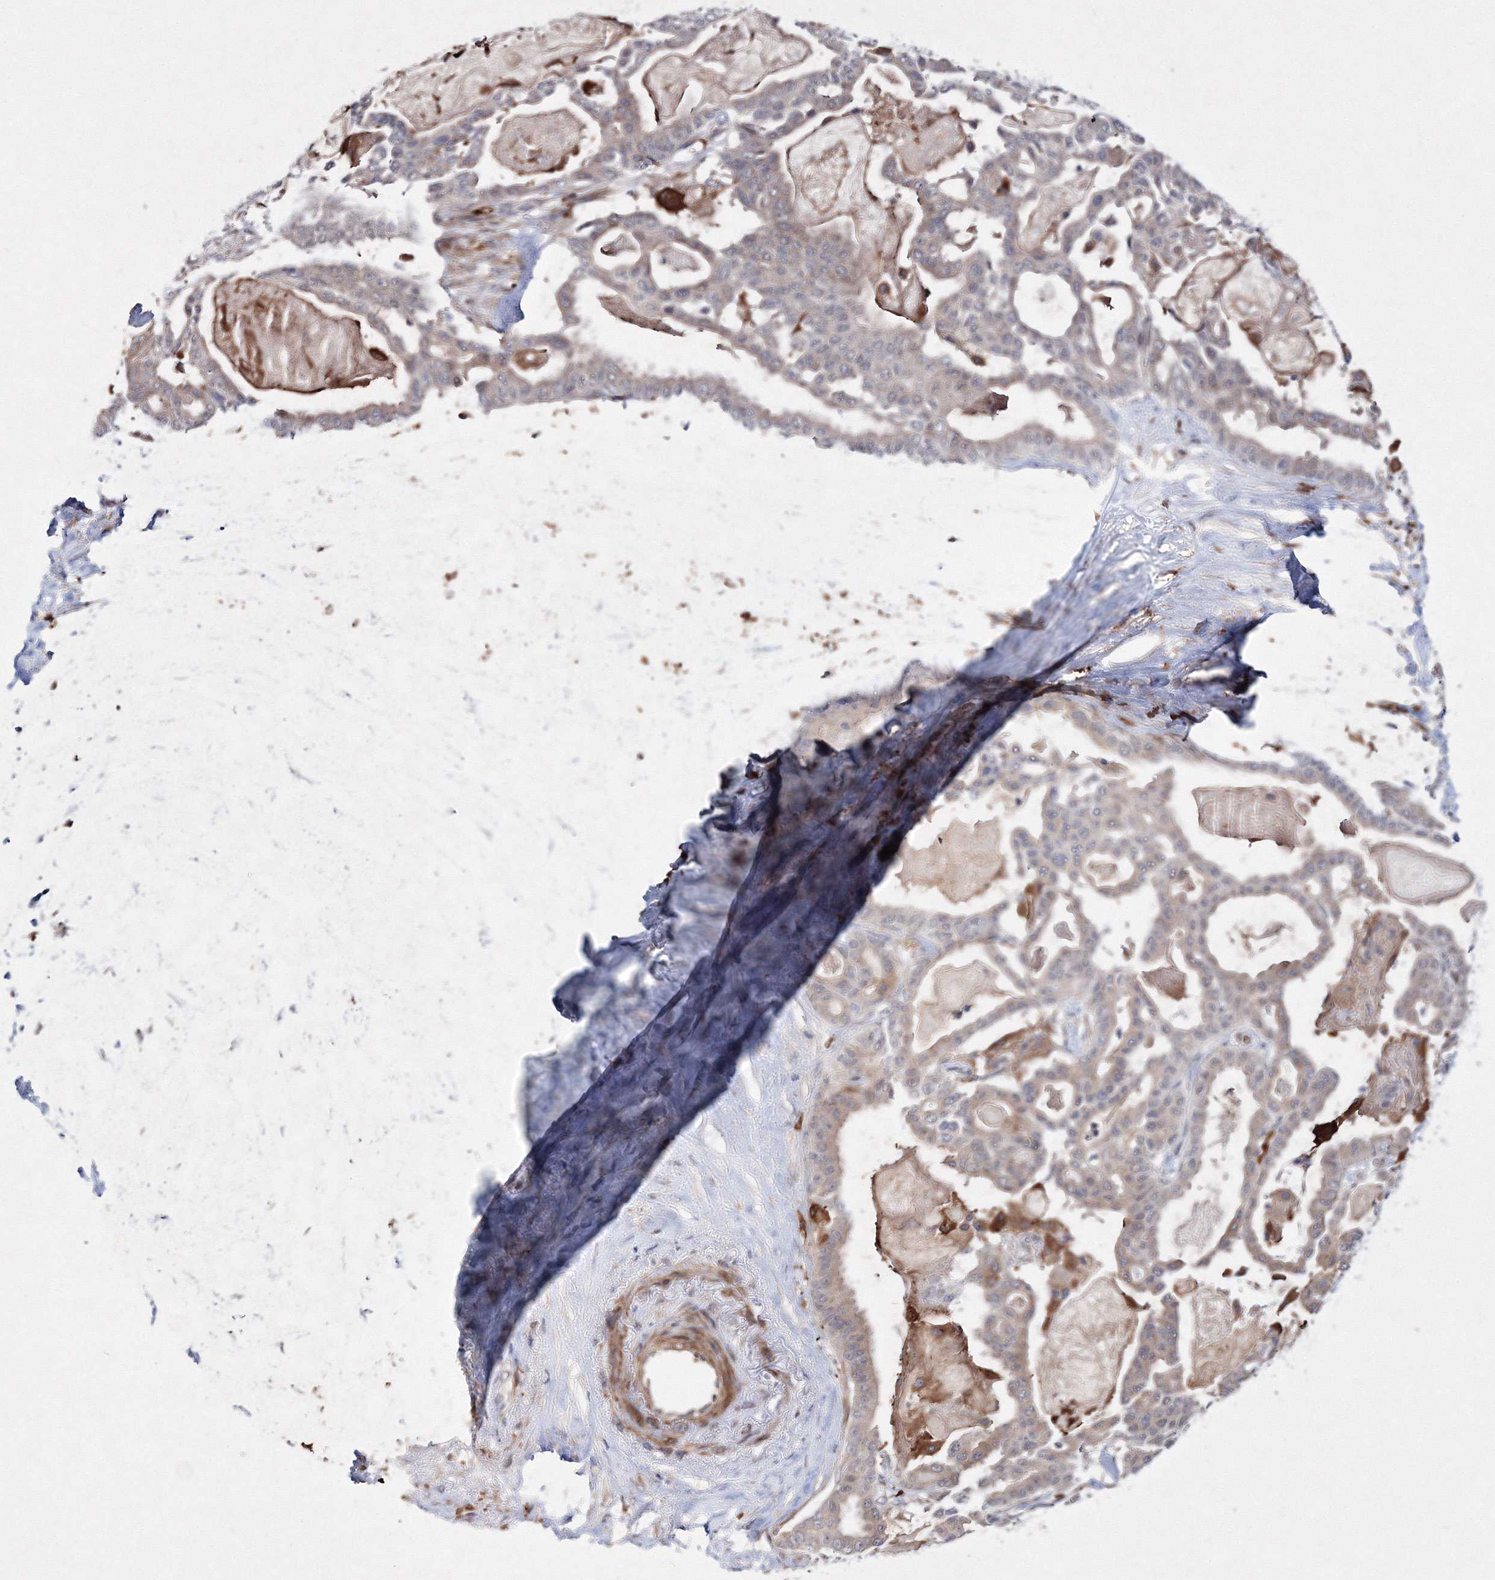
{"staining": {"intensity": "weak", "quantity": "25%-75%", "location": "cytoplasmic/membranous"}, "tissue": "pancreatic cancer", "cell_type": "Tumor cells", "image_type": "cancer", "snomed": [{"axis": "morphology", "description": "Adenocarcinoma, NOS"}, {"axis": "topography", "description": "Pancreas"}], "caption": "The histopathology image shows a brown stain indicating the presence of a protein in the cytoplasmic/membranous of tumor cells in adenocarcinoma (pancreatic).", "gene": "C11orf52", "patient": {"sex": "male", "age": 63}}